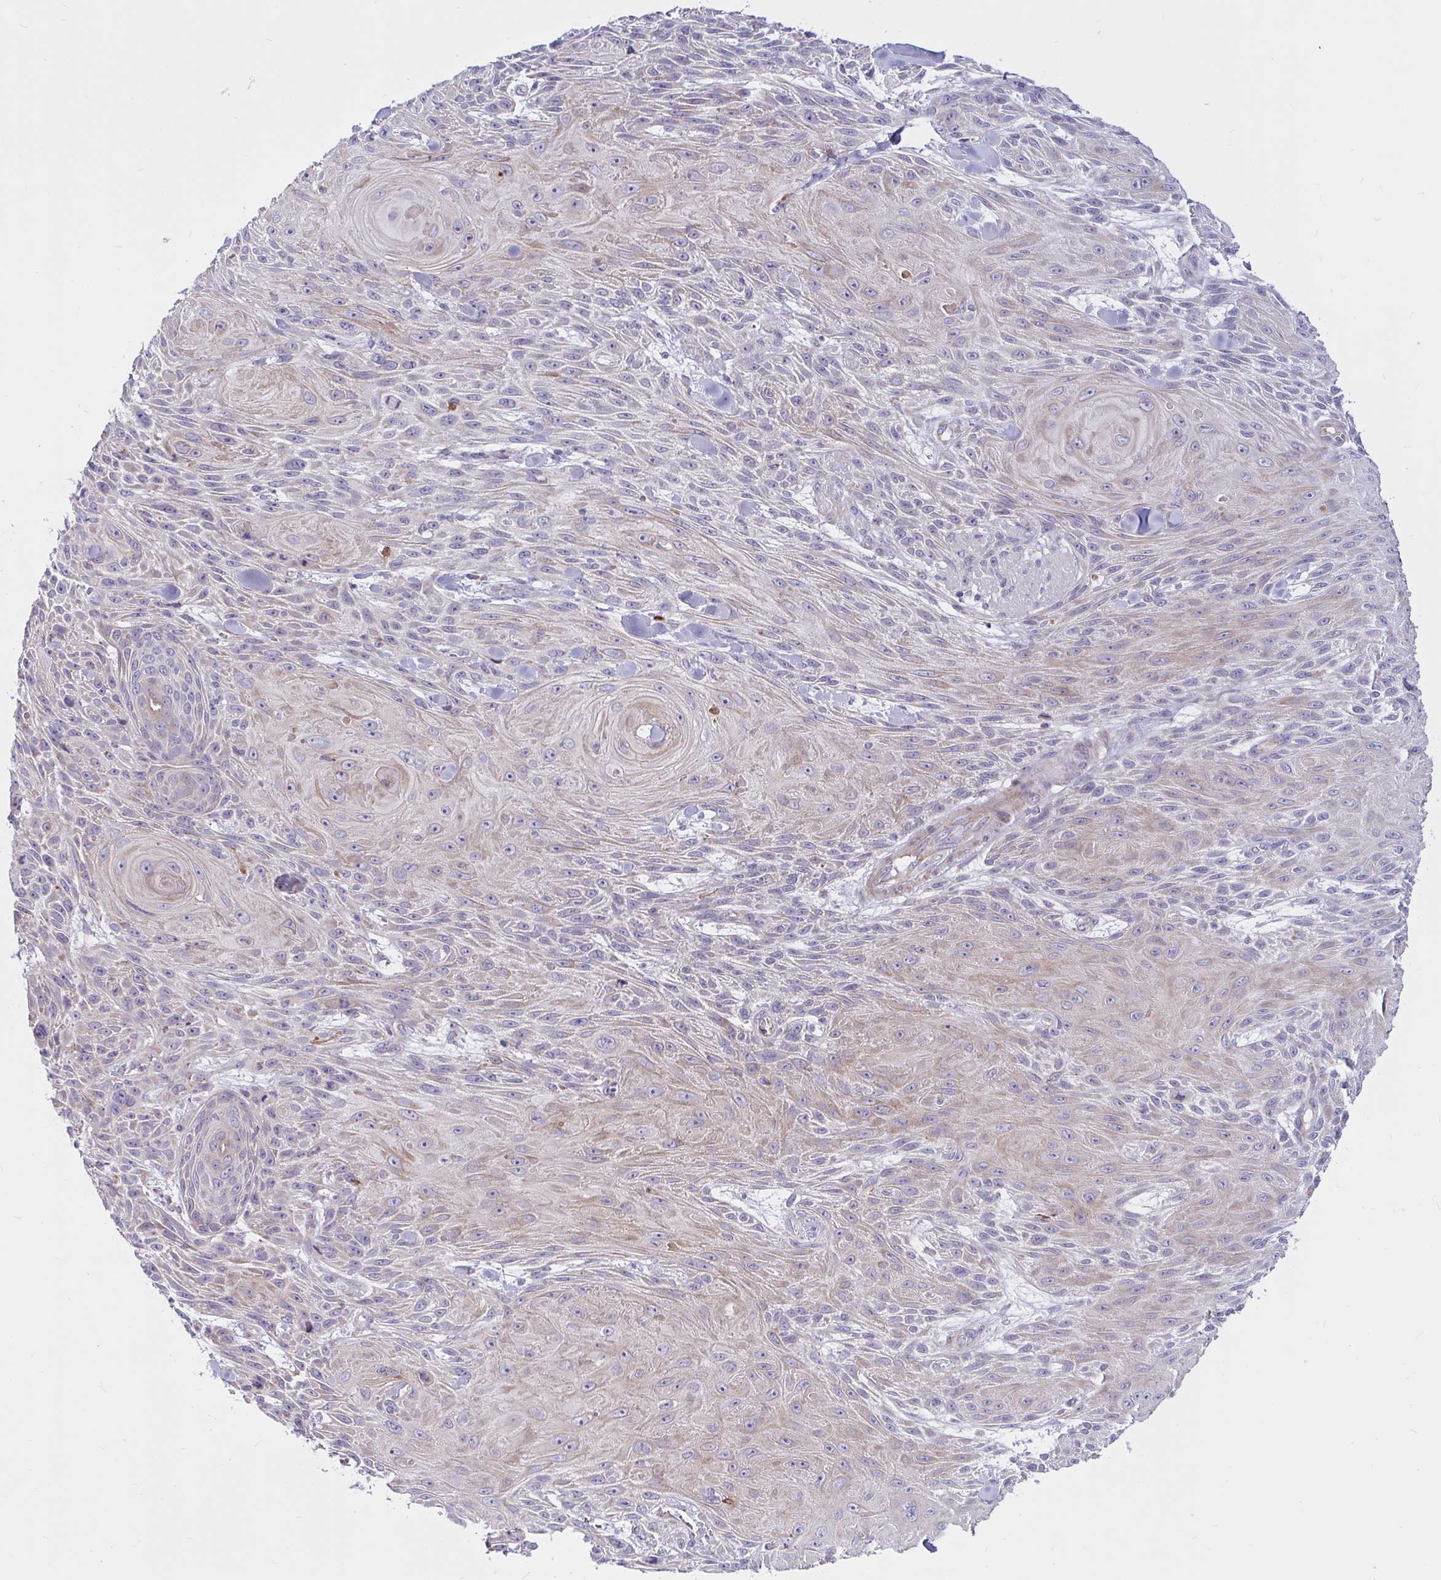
{"staining": {"intensity": "weak", "quantity": "<25%", "location": "cytoplasmic/membranous"}, "tissue": "skin cancer", "cell_type": "Tumor cells", "image_type": "cancer", "snomed": [{"axis": "morphology", "description": "Squamous cell carcinoma, NOS"}, {"axis": "topography", "description": "Skin"}], "caption": "Immunohistochemical staining of skin cancer (squamous cell carcinoma) shows no significant positivity in tumor cells.", "gene": "CEP63", "patient": {"sex": "male", "age": 88}}